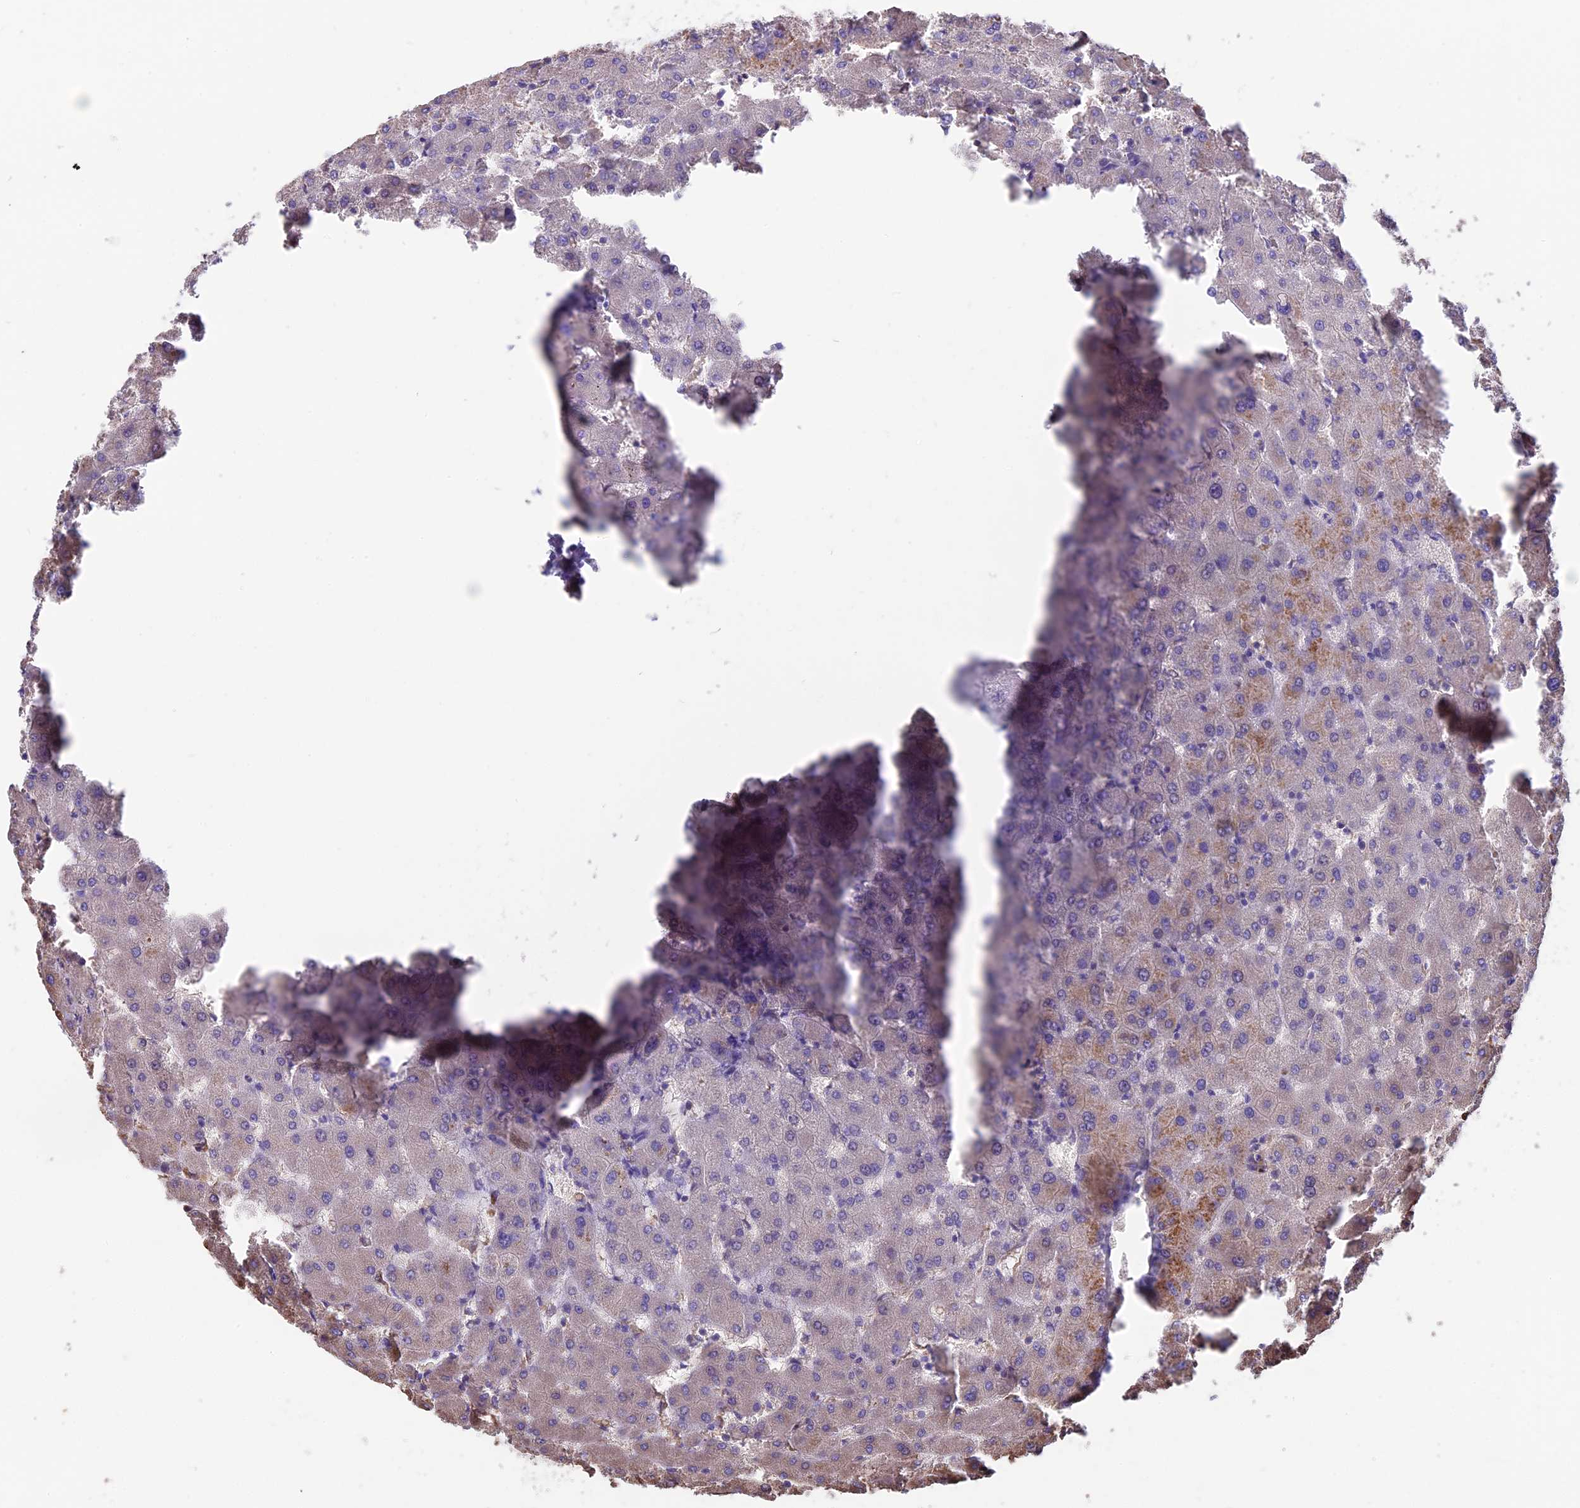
{"staining": {"intensity": "negative", "quantity": "none", "location": "none"}, "tissue": "liver", "cell_type": "Cholangiocytes", "image_type": "normal", "snomed": [{"axis": "morphology", "description": "Normal tissue, NOS"}, {"axis": "topography", "description": "Liver"}], "caption": "Cholangiocytes are negative for brown protein staining in normal liver. (IHC, brightfield microscopy, high magnification).", "gene": "SEH1L", "patient": {"sex": "female", "age": 63}}